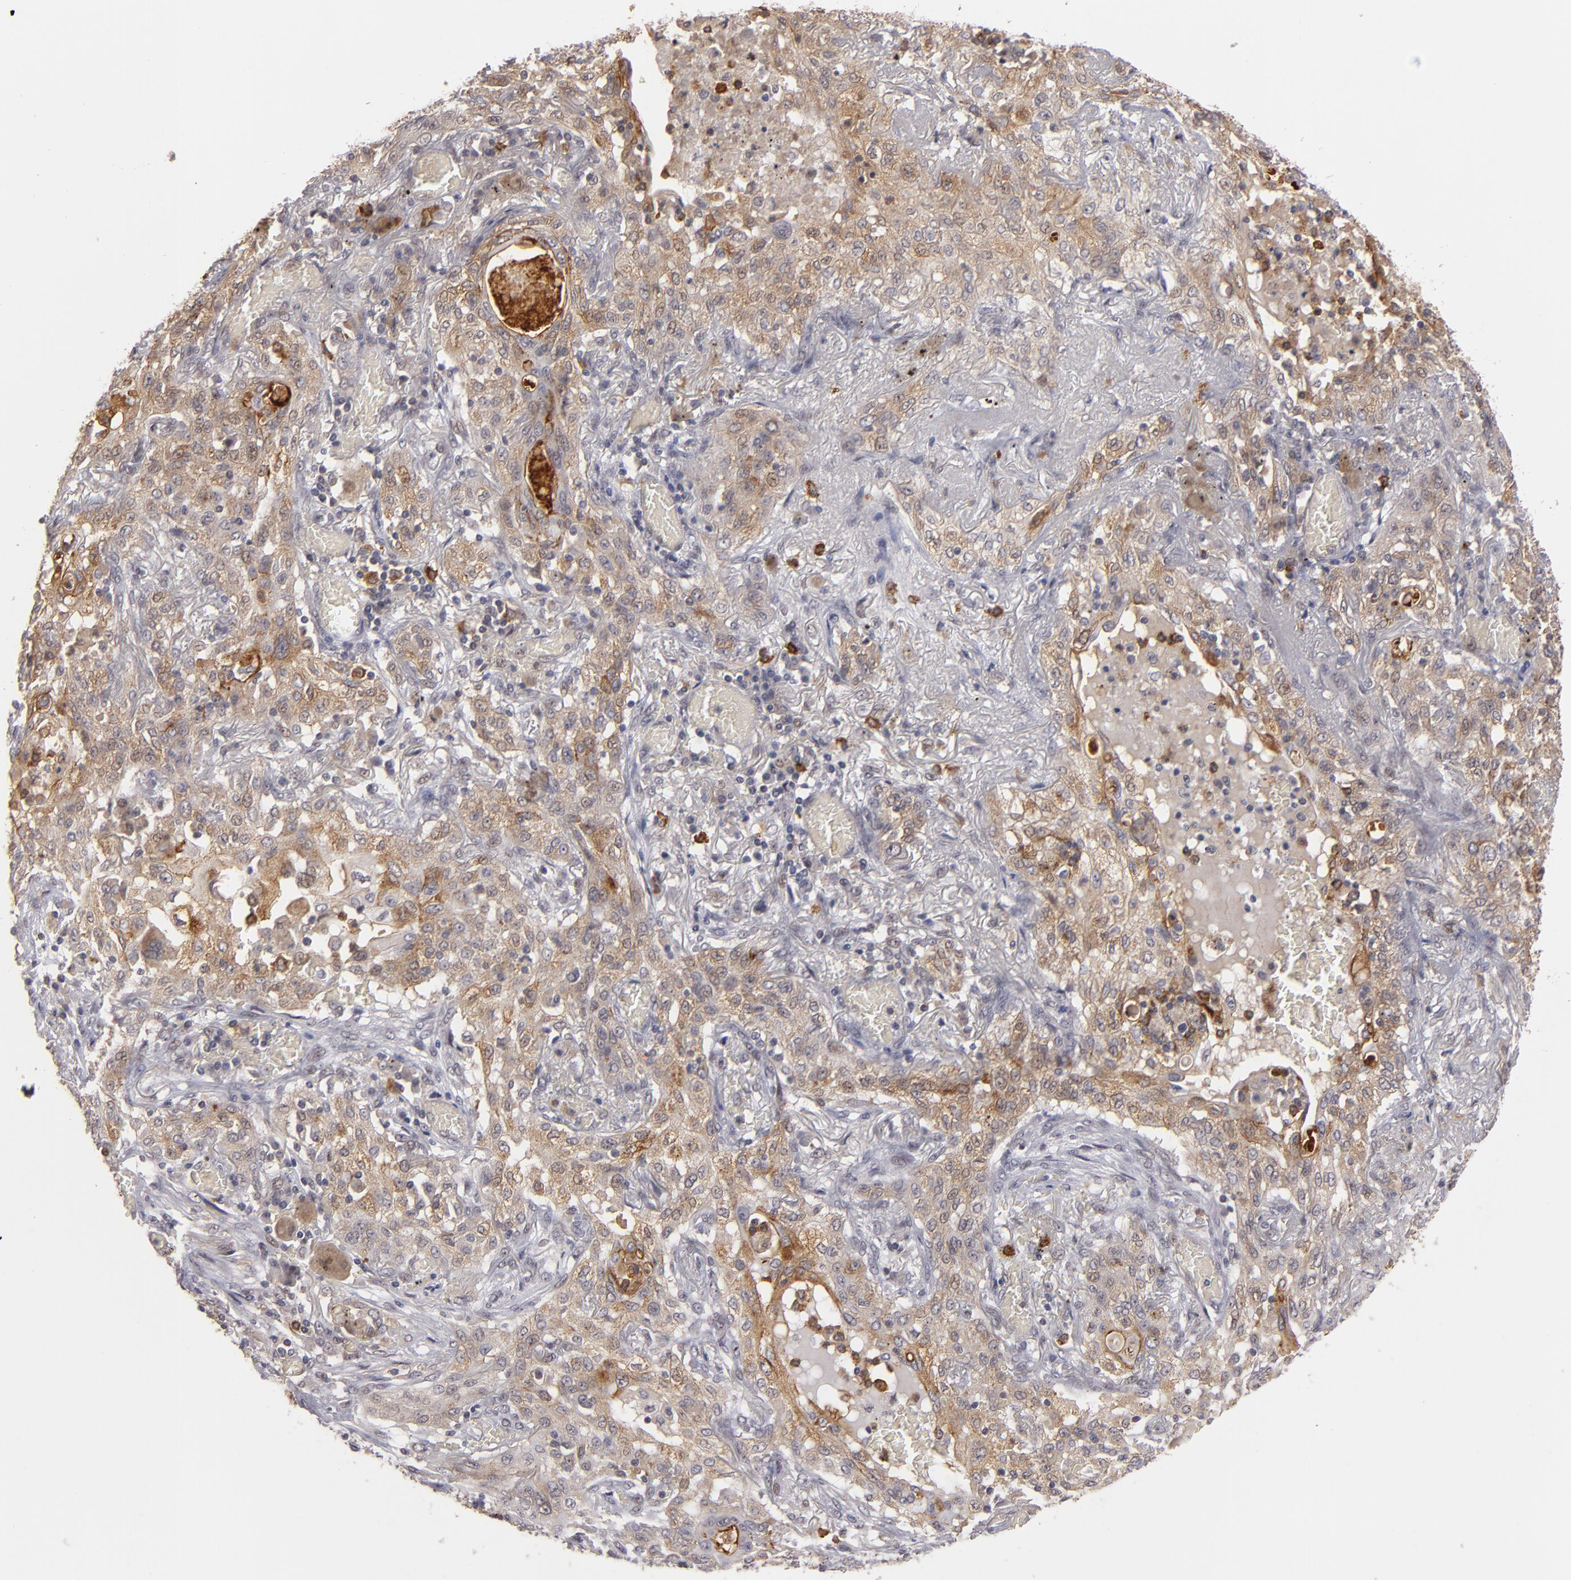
{"staining": {"intensity": "moderate", "quantity": "25%-75%", "location": "cytoplasmic/membranous"}, "tissue": "lung cancer", "cell_type": "Tumor cells", "image_type": "cancer", "snomed": [{"axis": "morphology", "description": "Squamous cell carcinoma, NOS"}, {"axis": "topography", "description": "Lung"}], "caption": "Immunohistochemical staining of lung cancer exhibits moderate cytoplasmic/membranous protein expression in approximately 25%-75% of tumor cells. (brown staining indicates protein expression, while blue staining denotes nuclei).", "gene": "STX3", "patient": {"sex": "female", "age": 47}}